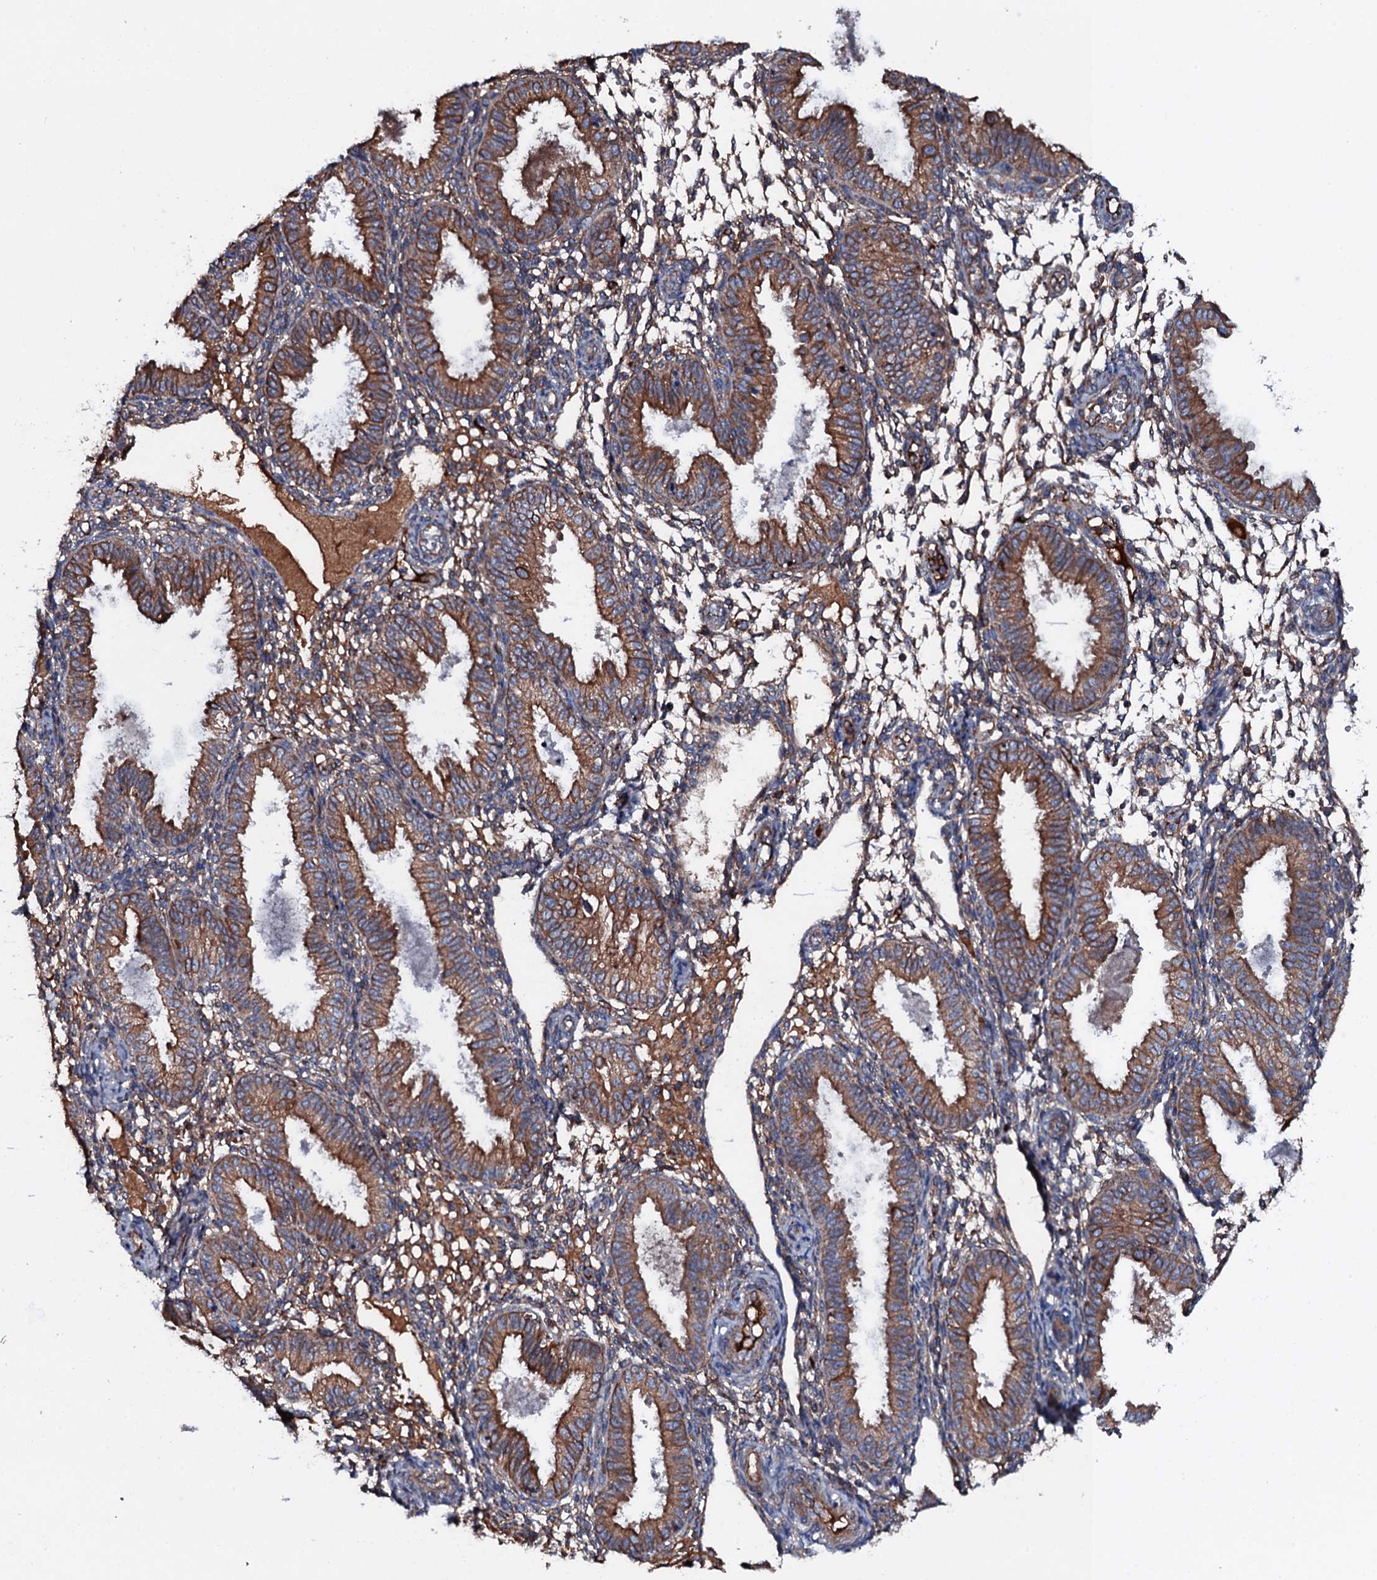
{"staining": {"intensity": "weak", "quantity": "<25%", "location": "cytoplasmic/membranous"}, "tissue": "endometrium", "cell_type": "Cells in endometrial stroma", "image_type": "normal", "snomed": [{"axis": "morphology", "description": "Normal tissue, NOS"}, {"axis": "topography", "description": "Endometrium"}], "caption": "Immunohistochemical staining of normal human endometrium displays no significant positivity in cells in endometrial stroma.", "gene": "NEK1", "patient": {"sex": "female", "age": 33}}